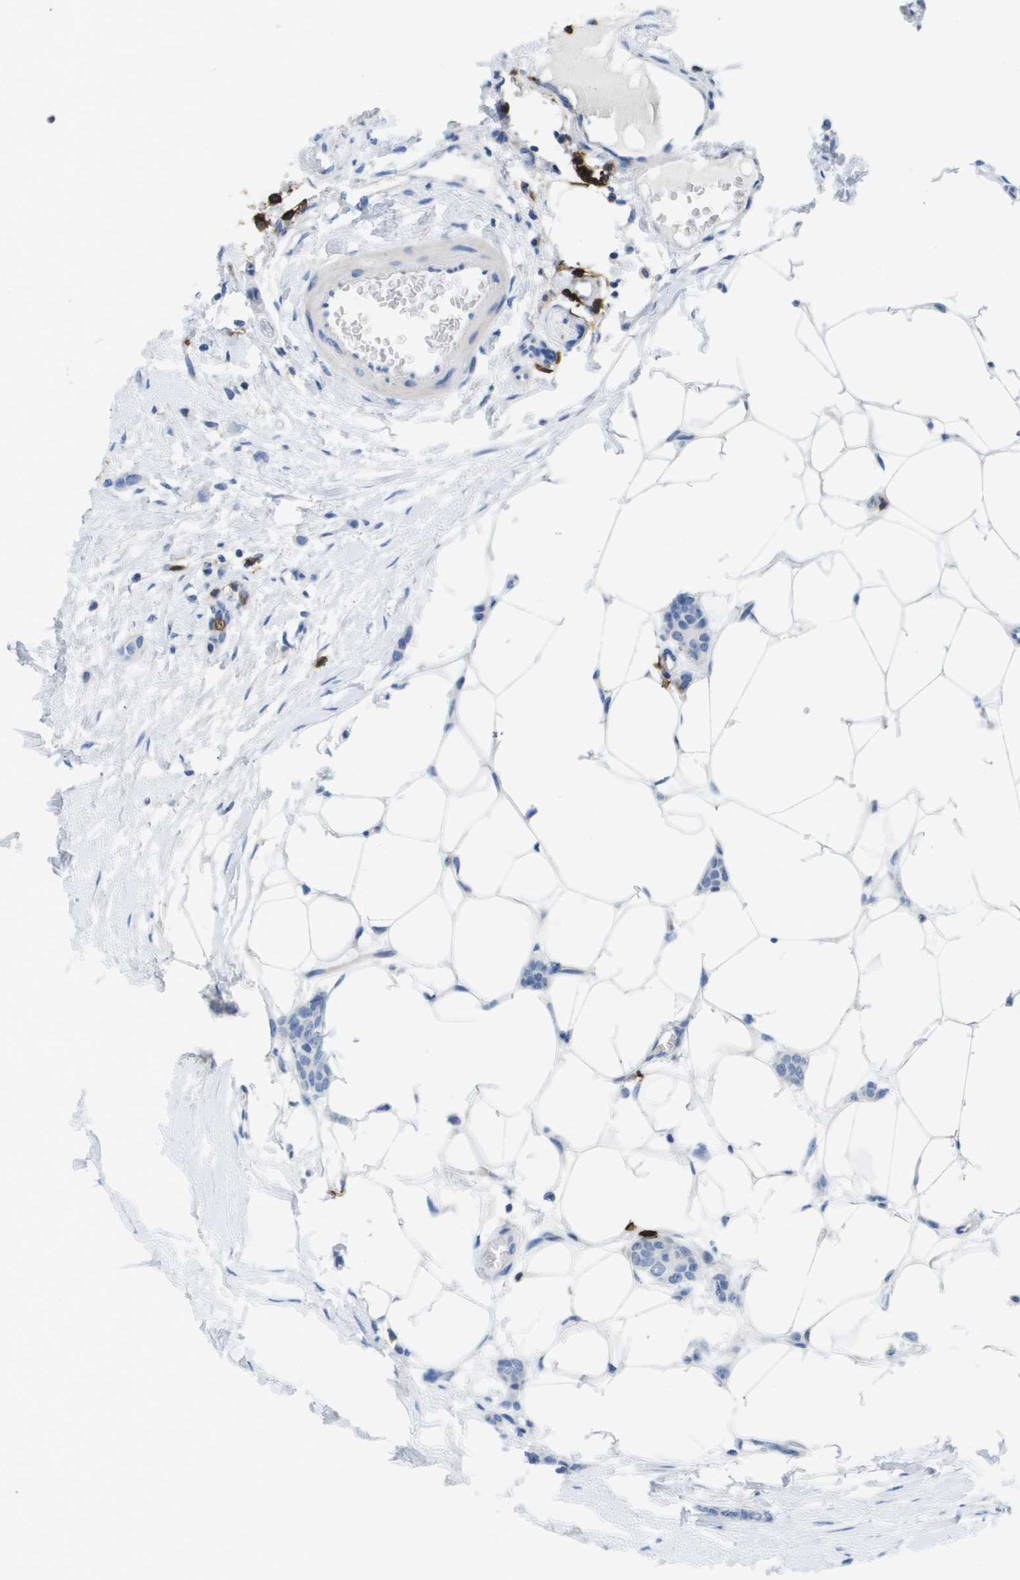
{"staining": {"intensity": "negative", "quantity": "none", "location": "none"}, "tissue": "breast cancer", "cell_type": "Tumor cells", "image_type": "cancer", "snomed": [{"axis": "morphology", "description": "Lobular carcinoma"}, {"axis": "topography", "description": "Skin"}, {"axis": "topography", "description": "Breast"}], "caption": "DAB (3,3'-diaminobenzidine) immunohistochemical staining of human breast lobular carcinoma demonstrates no significant expression in tumor cells. (Brightfield microscopy of DAB IHC at high magnification).", "gene": "MS4A1", "patient": {"sex": "female", "age": 46}}